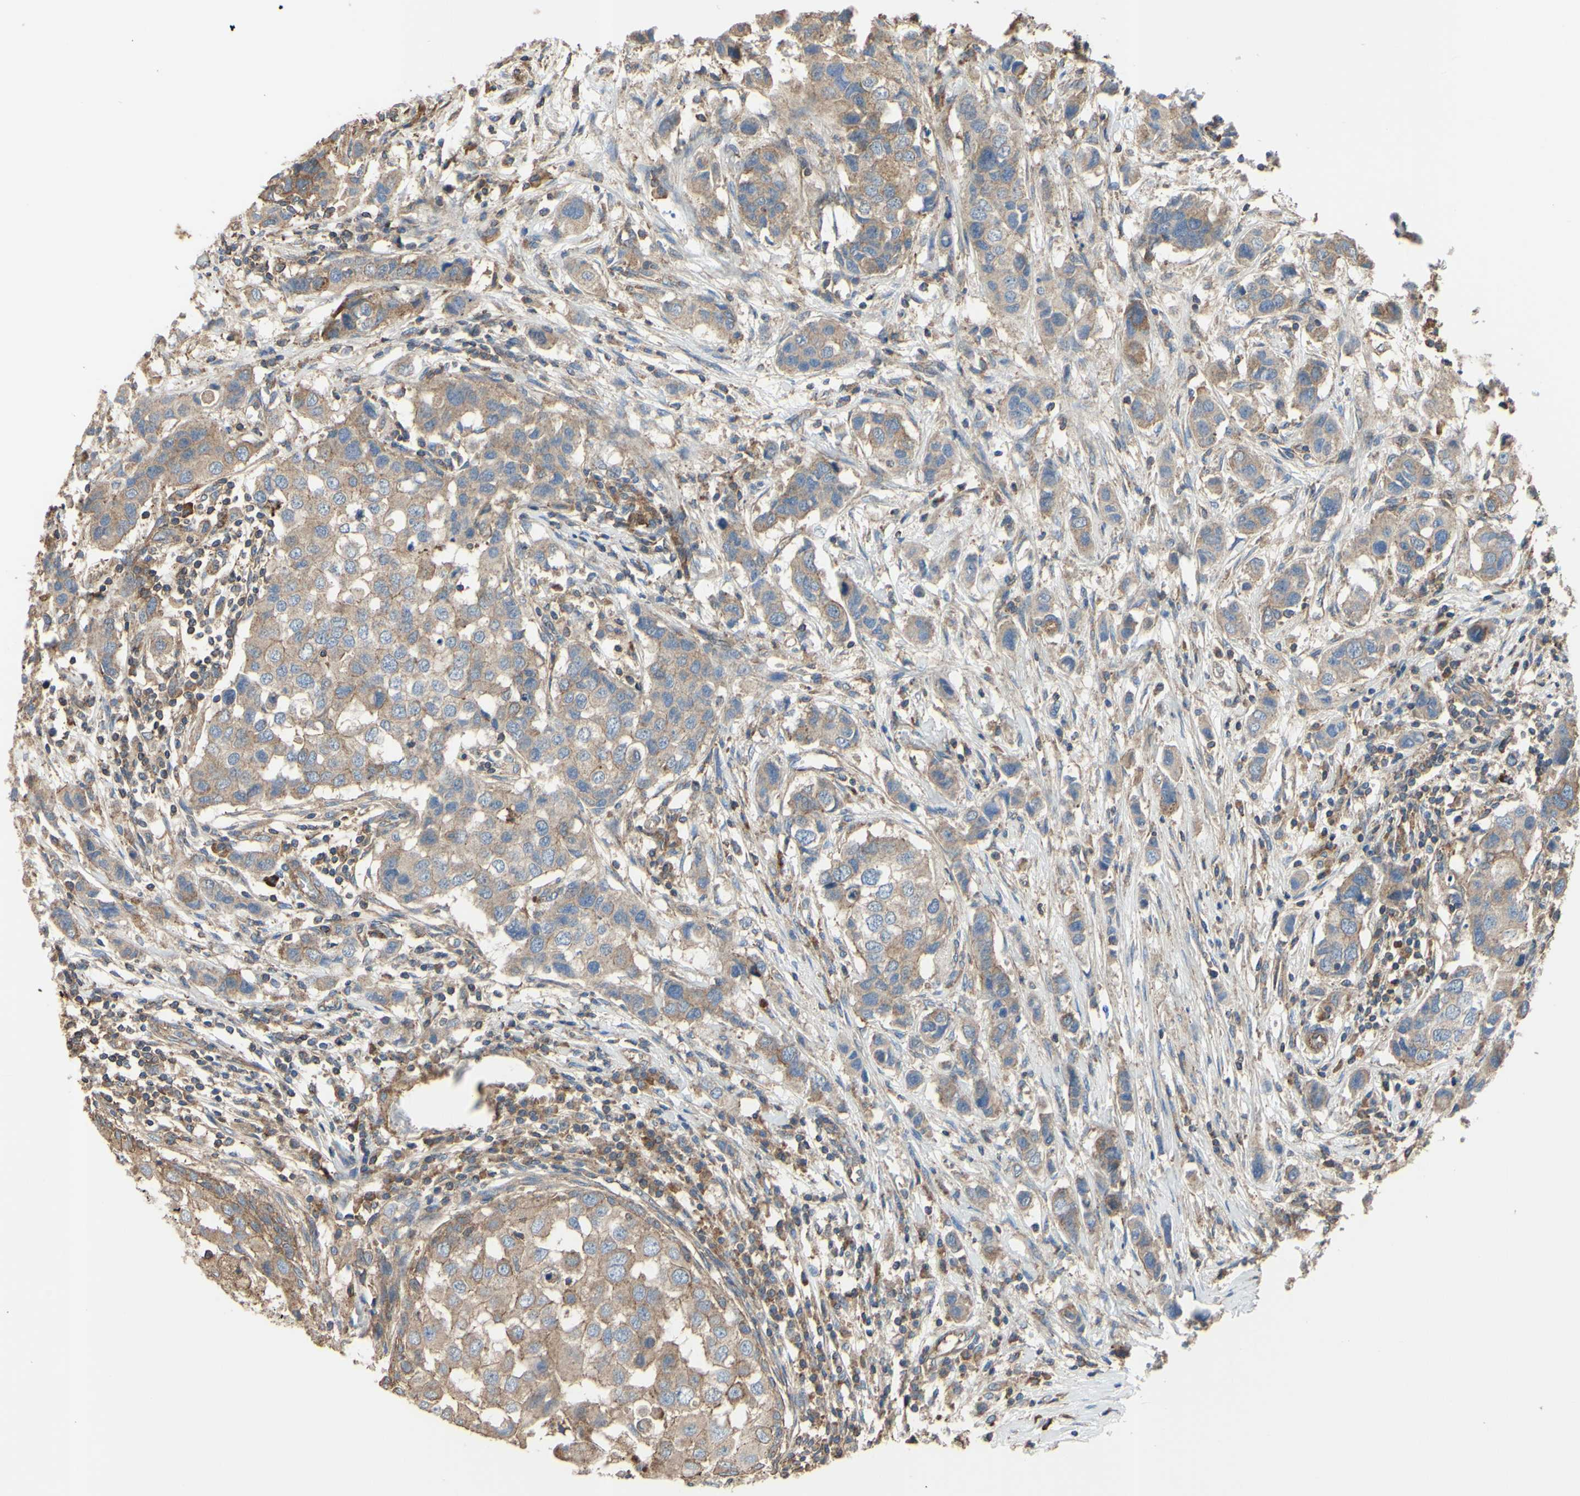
{"staining": {"intensity": "moderate", "quantity": ">75%", "location": "cytoplasmic/membranous"}, "tissue": "breast cancer", "cell_type": "Tumor cells", "image_type": "cancer", "snomed": [{"axis": "morphology", "description": "Normal tissue, NOS"}, {"axis": "morphology", "description": "Duct carcinoma"}, {"axis": "topography", "description": "Breast"}], "caption": "A high-resolution photomicrograph shows IHC staining of breast cancer (infiltrating ductal carcinoma), which demonstrates moderate cytoplasmic/membranous staining in about >75% of tumor cells.", "gene": "BECN1", "patient": {"sex": "female", "age": 50}}